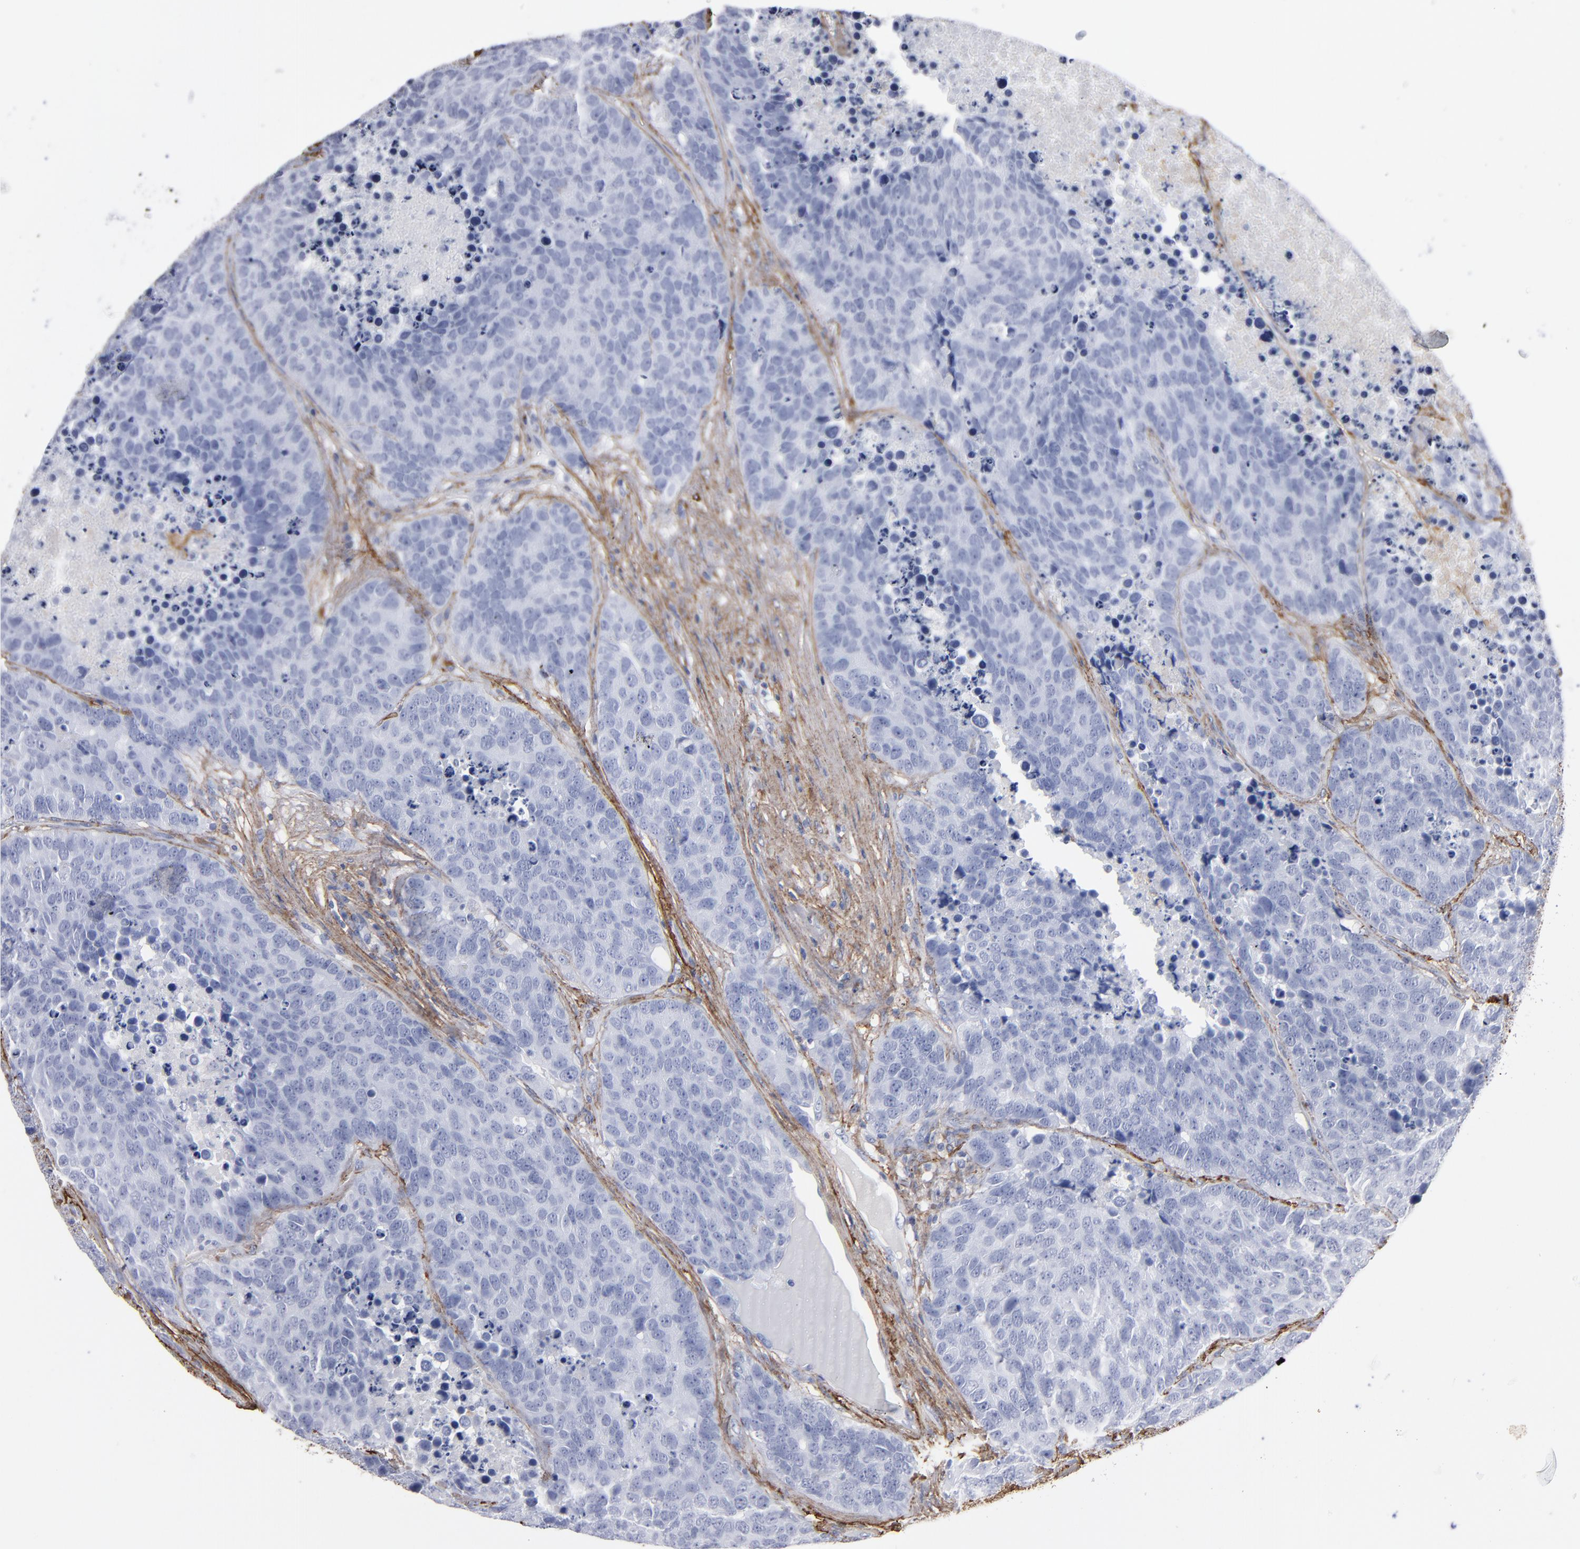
{"staining": {"intensity": "negative", "quantity": "none", "location": "none"}, "tissue": "carcinoid", "cell_type": "Tumor cells", "image_type": "cancer", "snomed": [{"axis": "morphology", "description": "Carcinoid, malignant, NOS"}, {"axis": "topography", "description": "Lung"}], "caption": "Carcinoid stained for a protein using IHC reveals no staining tumor cells.", "gene": "EMILIN1", "patient": {"sex": "male", "age": 60}}